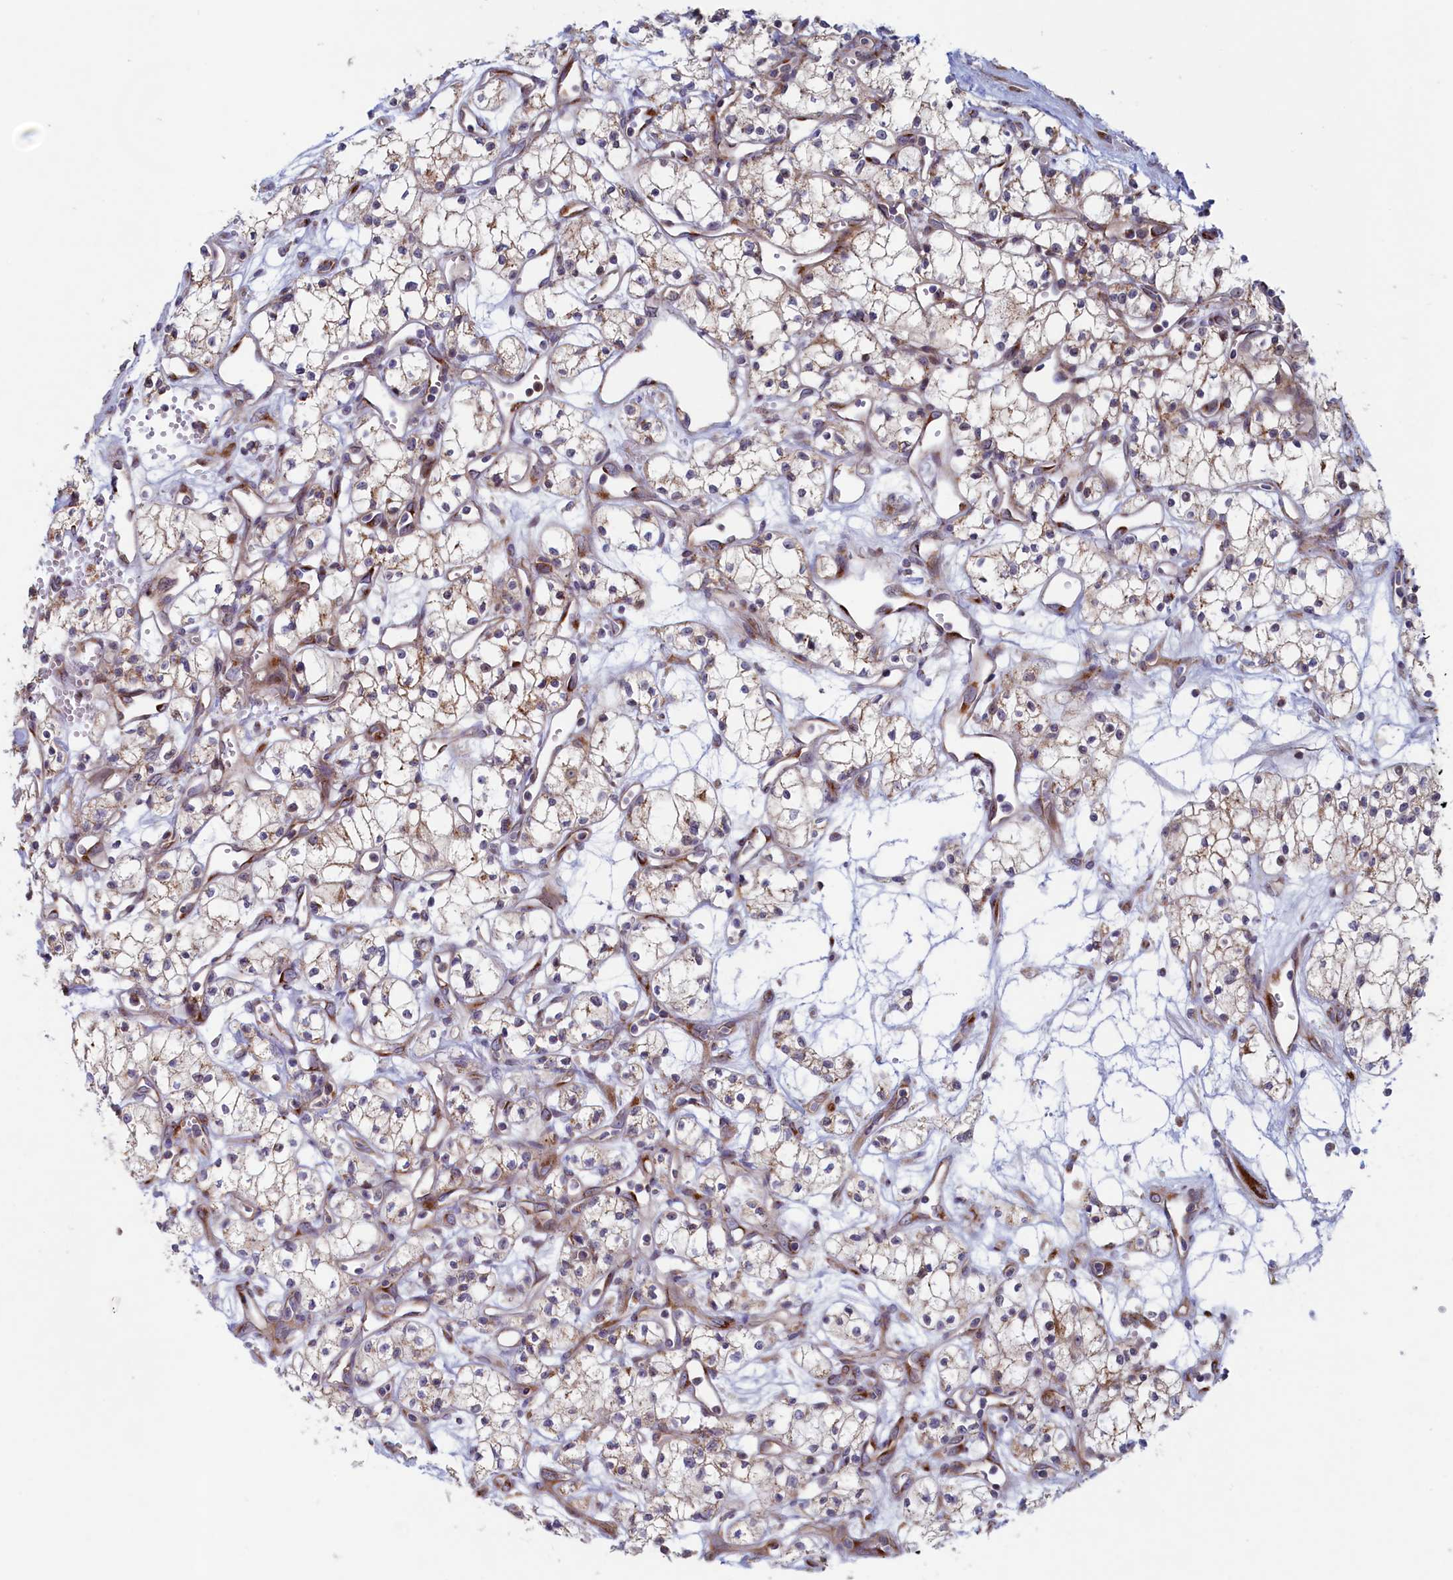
{"staining": {"intensity": "negative", "quantity": "none", "location": "none"}, "tissue": "renal cancer", "cell_type": "Tumor cells", "image_type": "cancer", "snomed": [{"axis": "morphology", "description": "Adenocarcinoma, NOS"}, {"axis": "topography", "description": "Kidney"}], "caption": "Micrograph shows no significant protein positivity in tumor cells of renal cancer.", "gene": "MTFMT", "patient": {"sex": "male", "age": 59}}